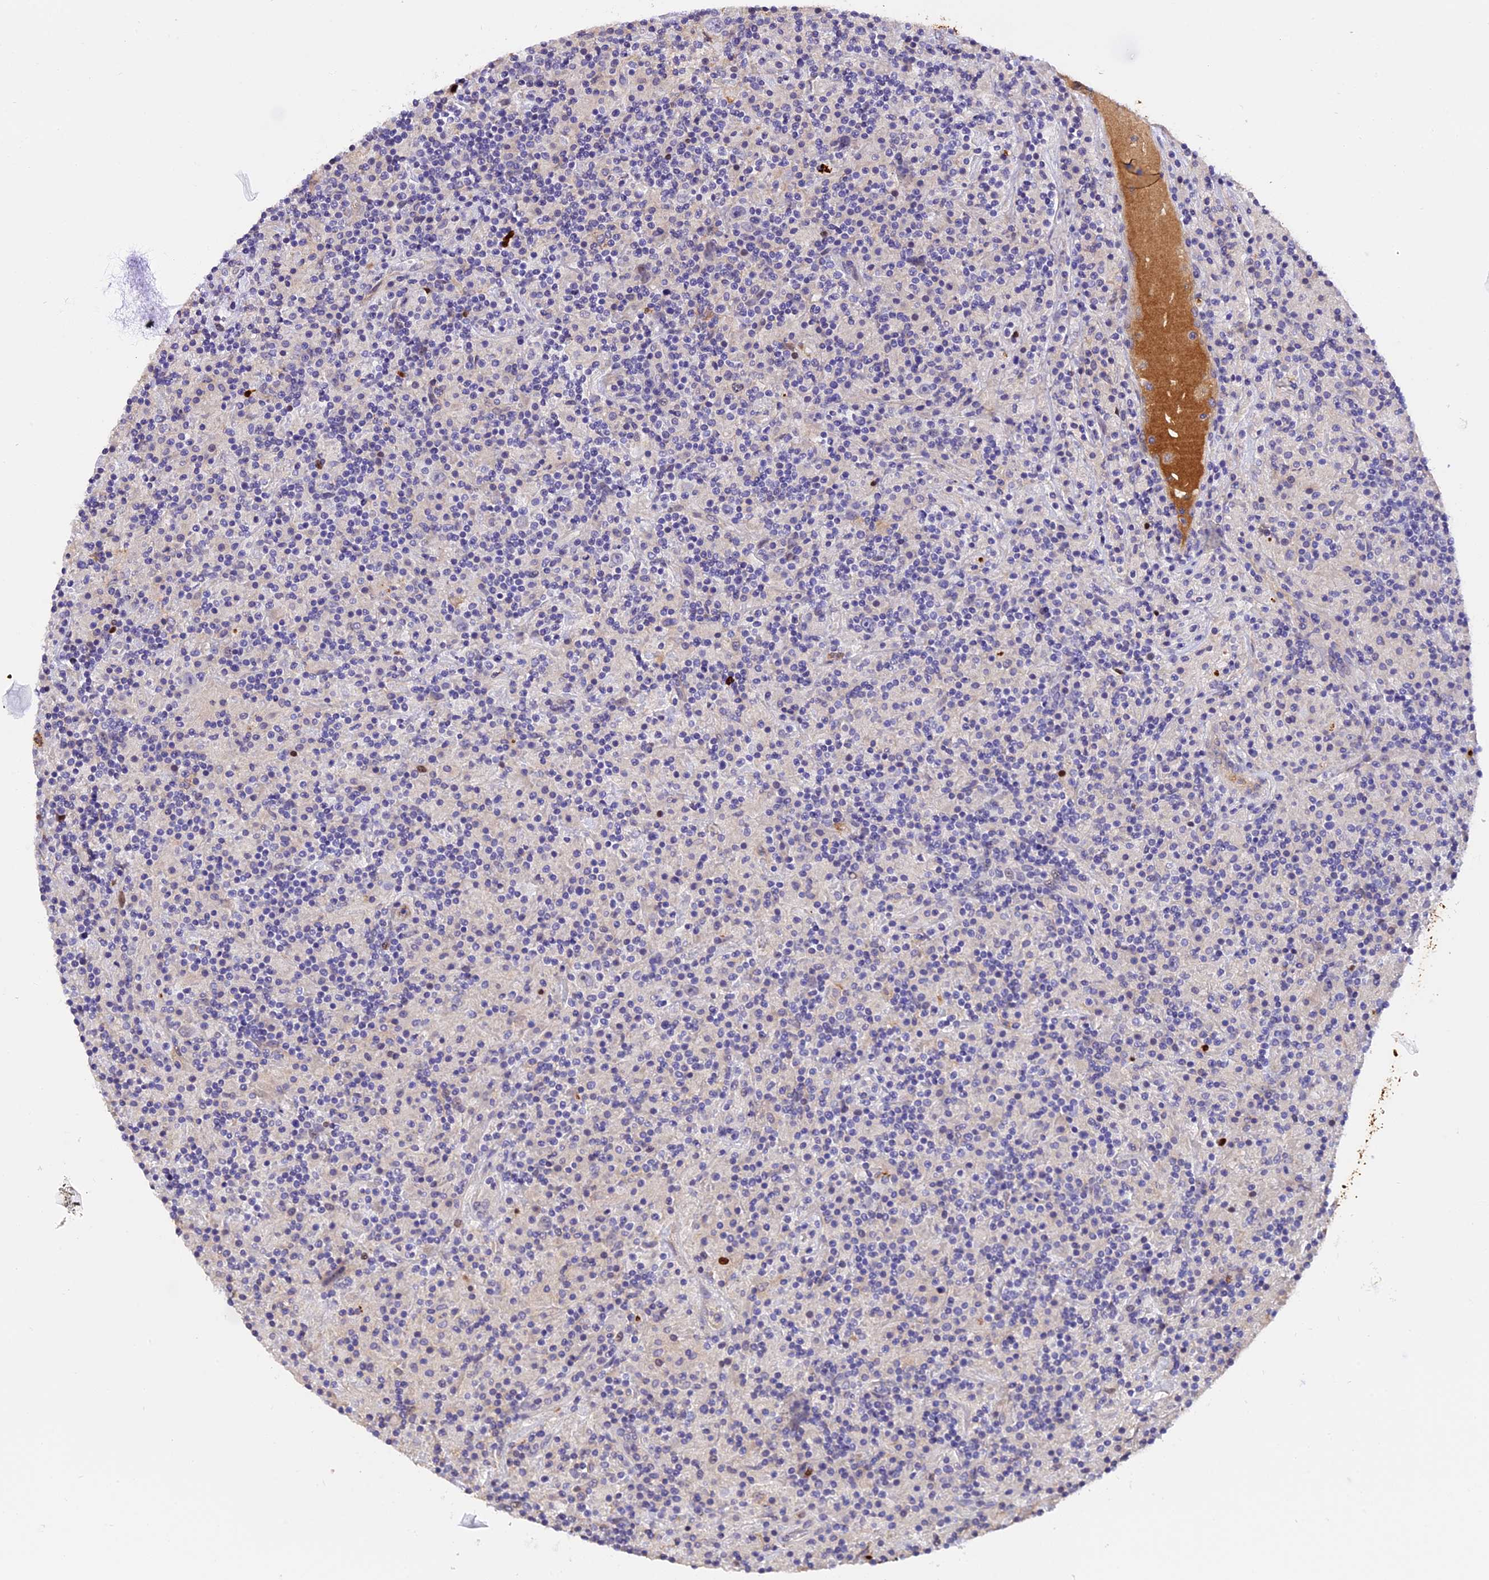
{"staining": {"intensity": "negative", "quantity": "none", "location": "none"}, "tissue": "lymphoma", "cell_type": "Tumor cells", "image_type": "cancer", "snomed": [{"axis": "morphology", "description": "Hodgkin's disease, NOS"}, {"axis": "topography", "description": "Lymph node"}], "caption": "A high-resolution photomicrograph shows immunohistochemistry (IHC) staining of Hodgkin's disease, which displays no significant staining in tumor cells.", "gene": "MAP3K7CL", "patient": {"sex": "male", "age": 70}}